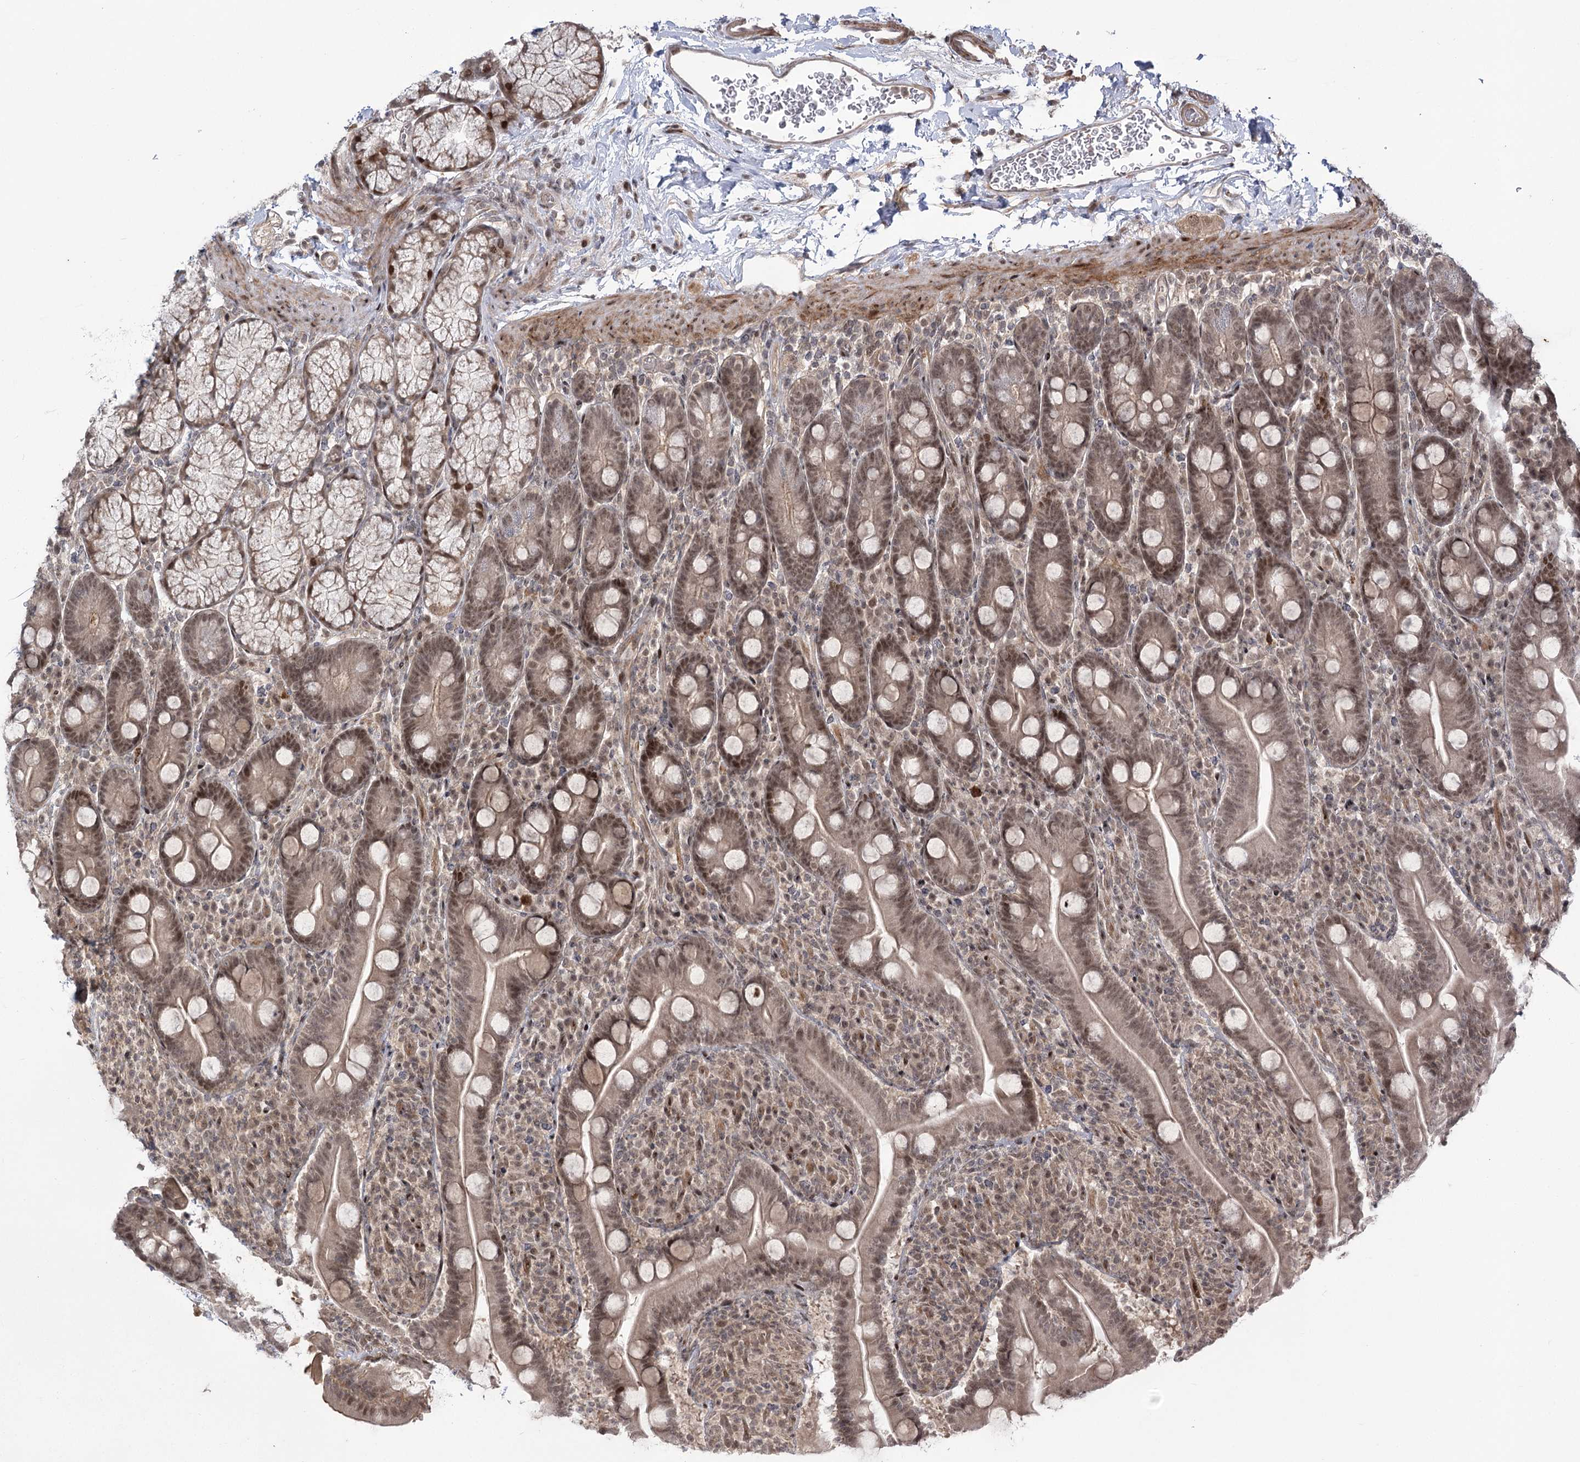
{"staining": {"intensity": "weak", "quantity": ">75%", "location": "nuclear"}, "tissue": "duodenum", "cell_type": "Glandular cells", "image_type": "normal", "snomed": [{"axis": "morphology", "description": "Normal tissue, NOS"}, {"axis": "topography", "description": "Duodenum"}], "caption": "DAB immunohistochemical staining of normal duodenum reveals weak nuclear protein positivity in about >75% of glandular cells.", "gene": "HELQ", "patient": {"sex": "male", "age": 35}}